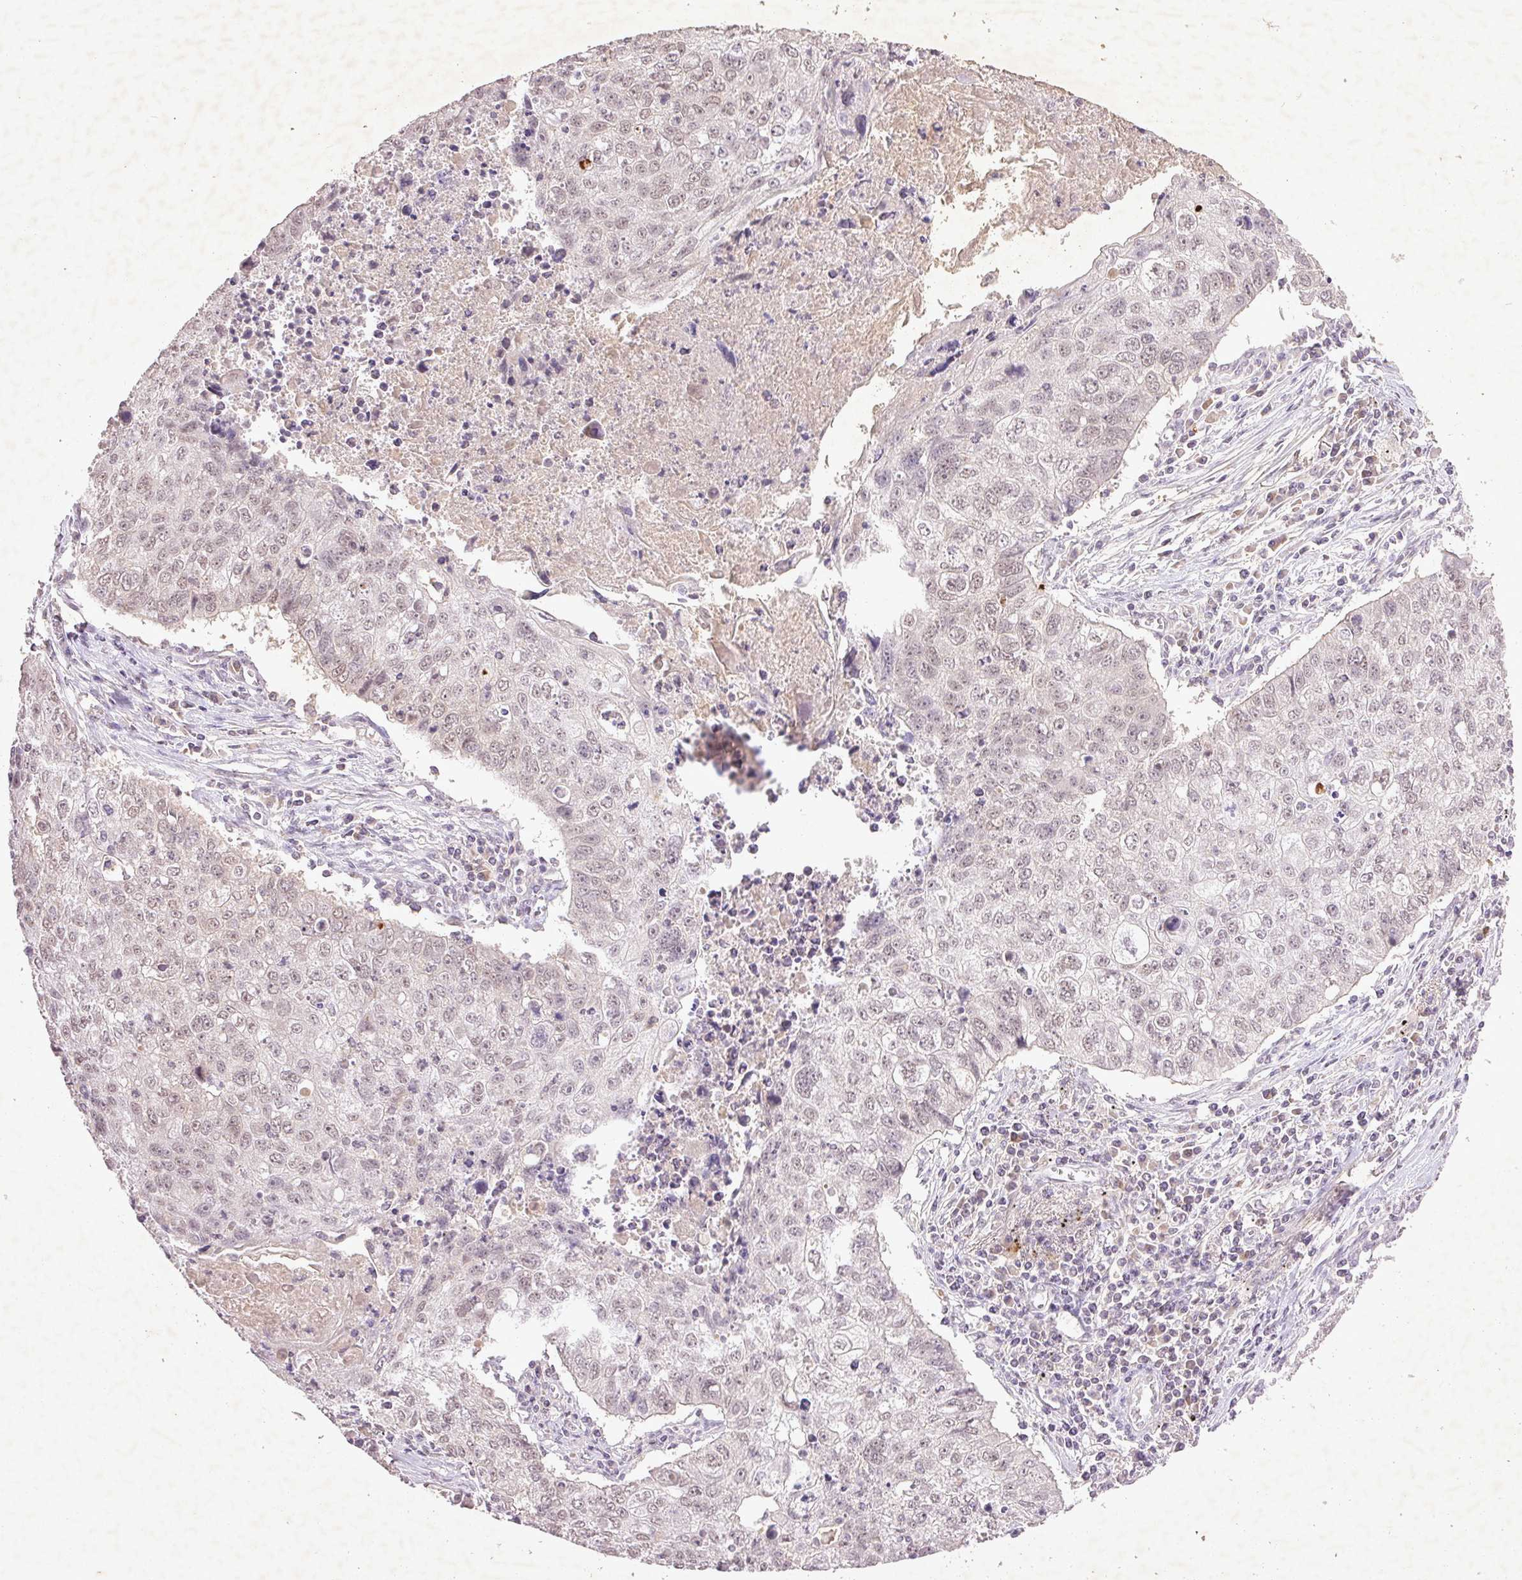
{"staining": {"intensity": "negative", "quantity": "none", "location": "none"}, "tissue": "lung cancer", "cell_type": "Tumor cells", "image_type": "cancer", "snomed": [{"axis": "morphology", "description": "Normal morphology"}, {"axis": "morphology", "description": "Aneuploidy"}, {"axis": "morphology", "description": "Squamous cell carcinoma, NOS"}, {"axis": "topography", "description": "Lymph node"}, {"axis": "topography", "description": "Lung"}], "caption": "High magnification brightfield microscopy of aneuploidy (lung) stained with DAB (3,3'-diaminobenzidine) (brown) and counterstained with hematoxylin (blue): tumor cells show no significant staining.", "gene": "FAM168B", "patient": {"sex": "female", "age": 76}}